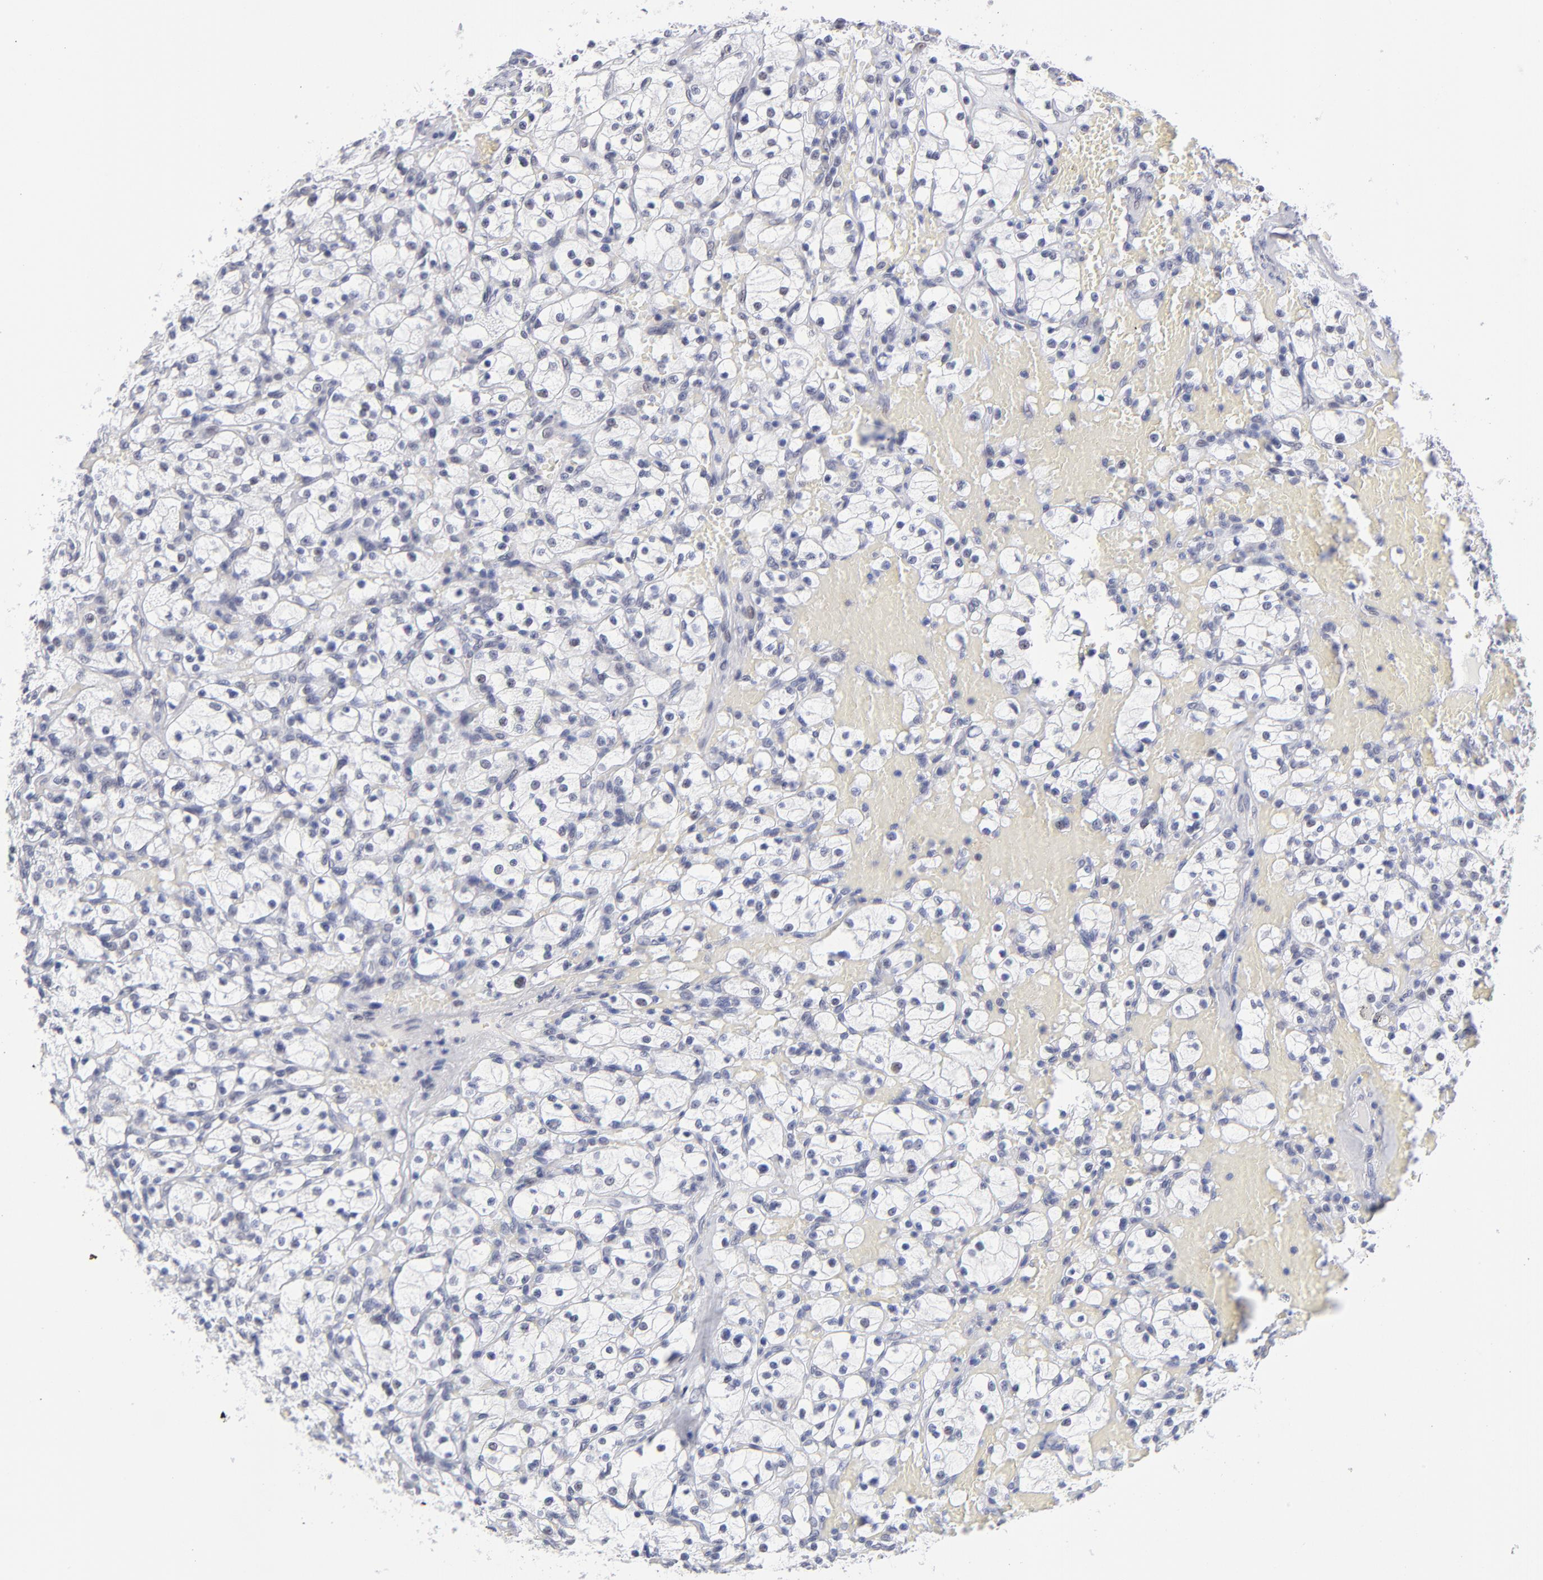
{"staining": {"intensity": "negative", "quantity": "none", "location": "none"}, "tissue": "renal cancer", "cell_type": "Tumor cells", "image_type": "cancer", "snomed": [{"axis": "morphology", "description": "Adenocarcinoma, NOS"}, {"axis": "topography", "description": "Kidney"}], "caption": "The photomicrograph shows no significant positivity in tumor cells of renal cancer (adenocarcinoma).", "gene": "SNRPB", "patient": {"sex": "female", "age": 83}}